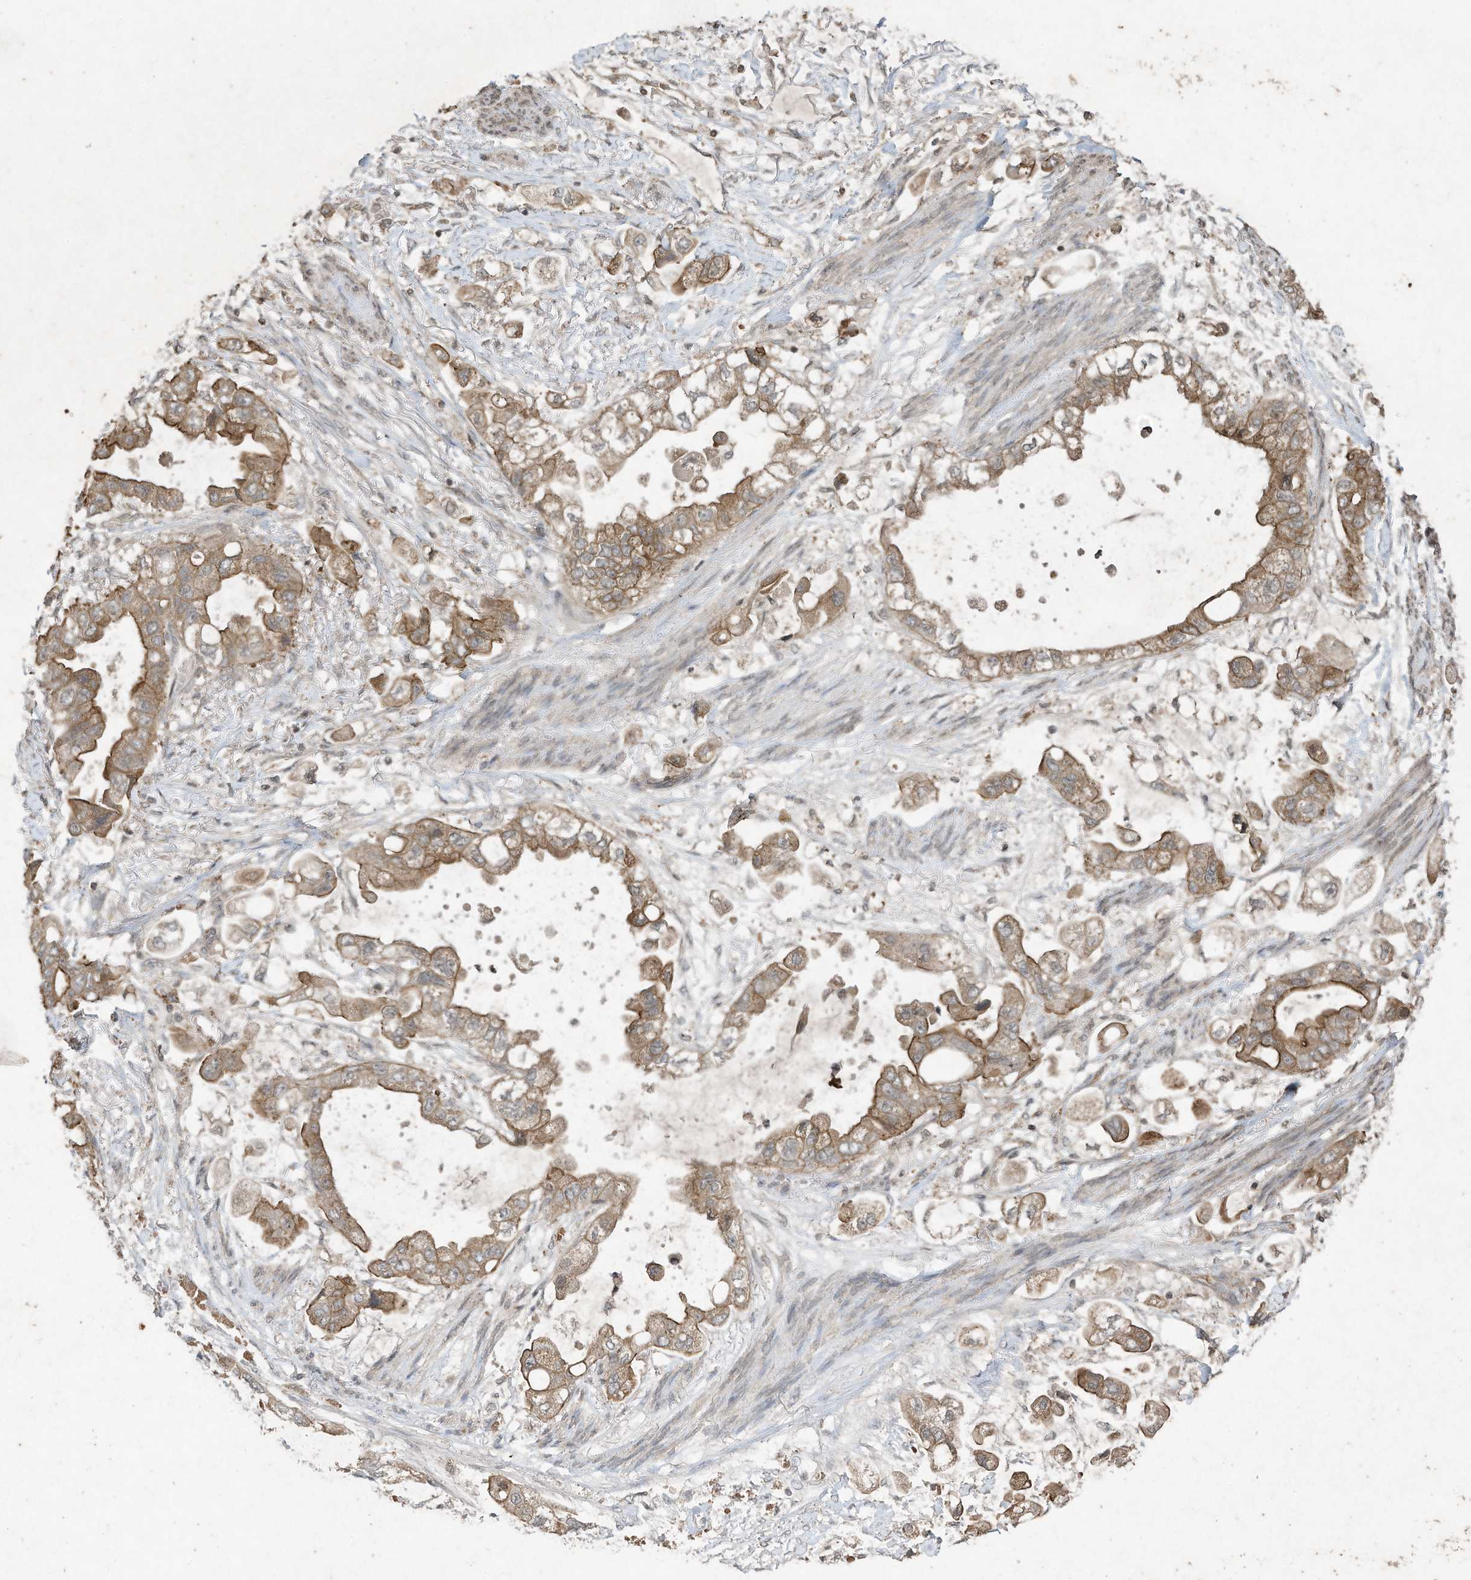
{"staining": {"intensity": "moderate", "quantity": ">75%", "location": "cytoplasmic/membranous"}, "tissue": "stomach cancer", "cell_type": "Tumor cells", "image_type": "cancer", "snomed": [{"axis": "morphology", "description": "Adenocarcinoma, NOS"}, {"axis": "topography", "description": "Stomach"}], "caption": "Protein staining displays moderate cytoplasmic/membranous expression in about >75% of tumor cells in adenocarcinoma (stomach).", "gene": "MATN2", "patient": {"sex": "male", "age": 62}}